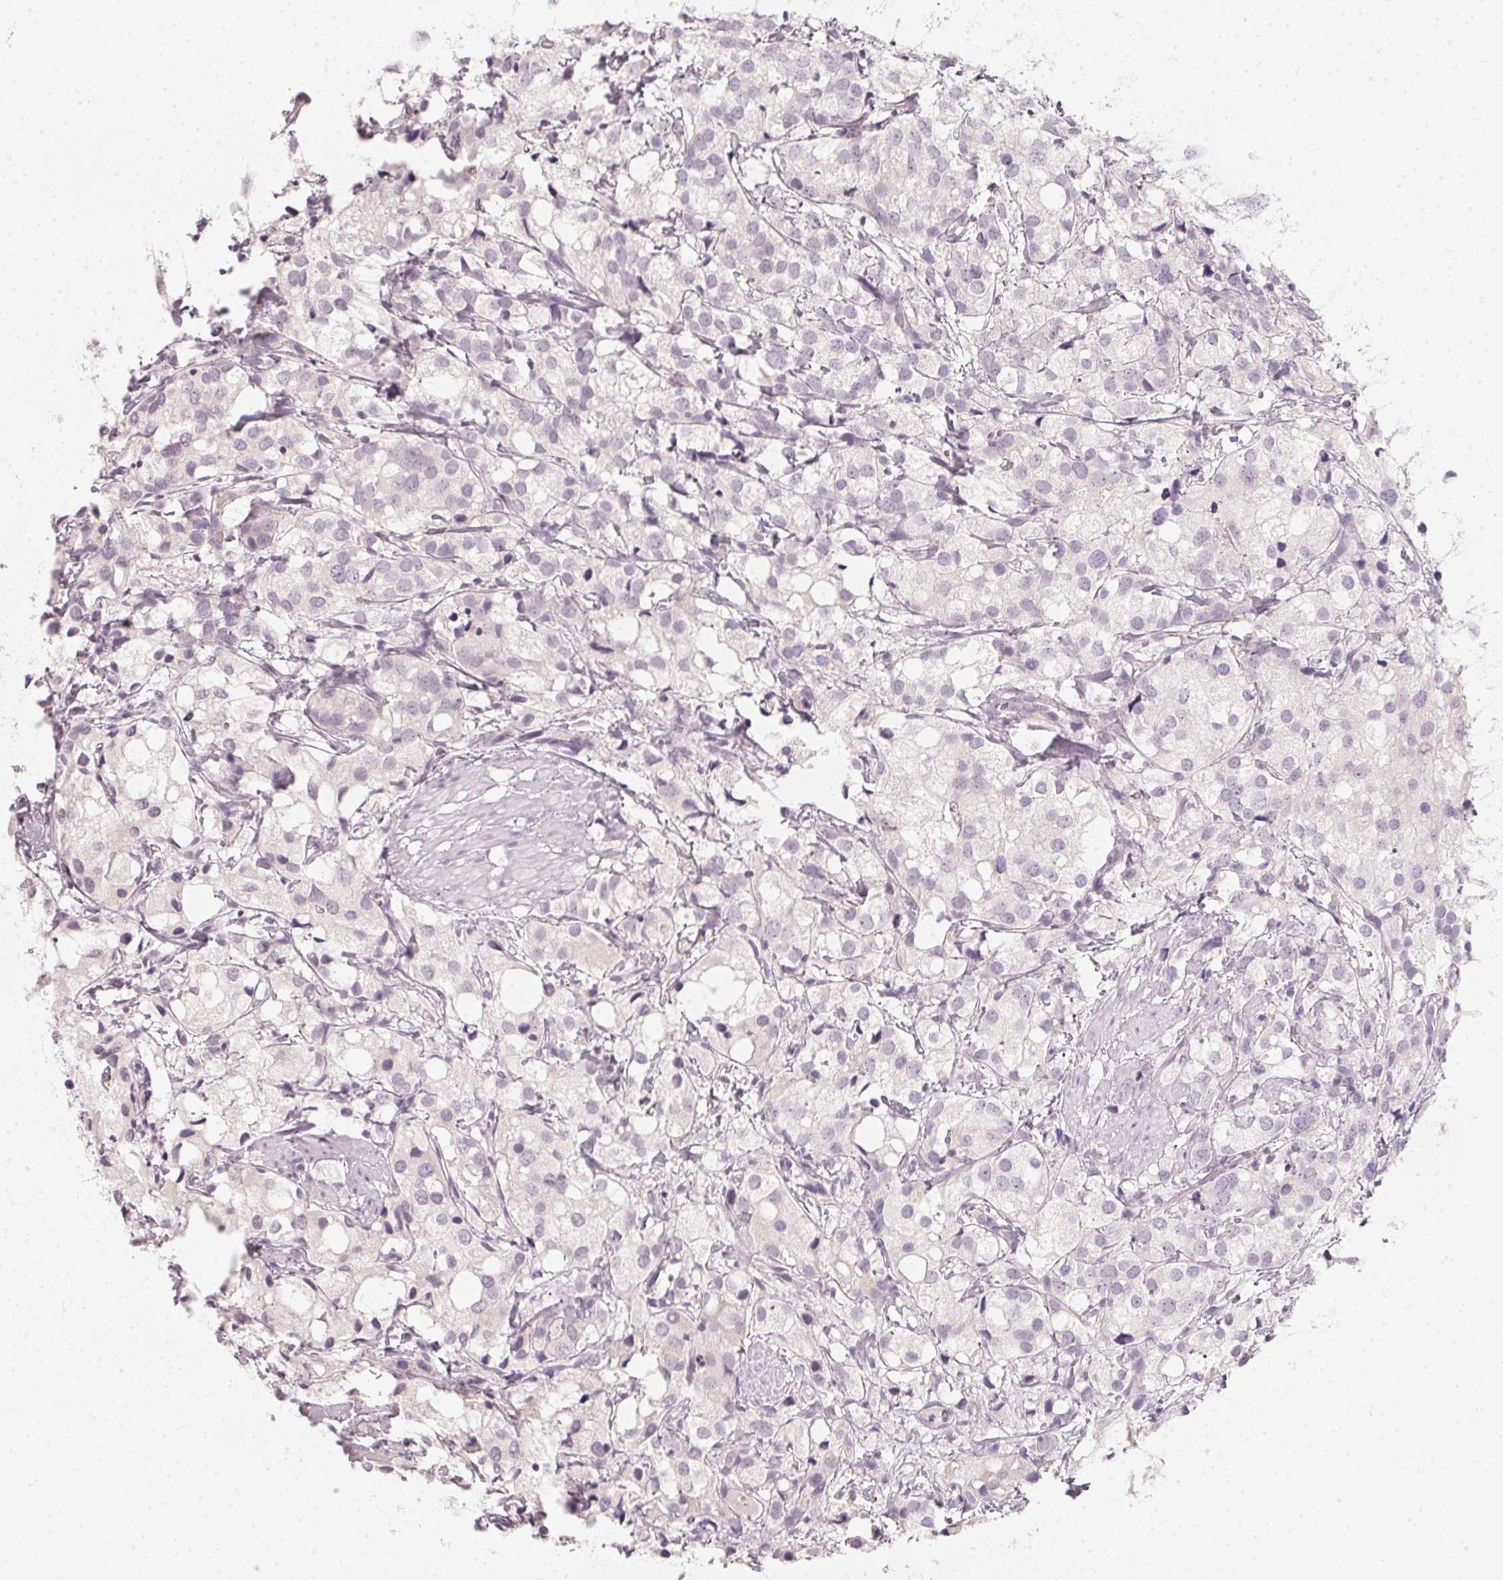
{"staining": {"intensity": "negative", "quantity": "none", "location": "none"}, "tissue": "prostate cancer", "cell_type": "Tumor cells", "image_type": "cancer", "snomed": [{"axis": "morphology", "description": "Adenocarcinoma, High grade"}, {"axis": "topography", "description": "Prostate"}], "caption": "Human prostate cancer stained for a protein using immunohistochemistry (IHC) displays no expression in tumor cells.", "gene": "CFAP276", "patient": {"sex": "male", "age": 86}}